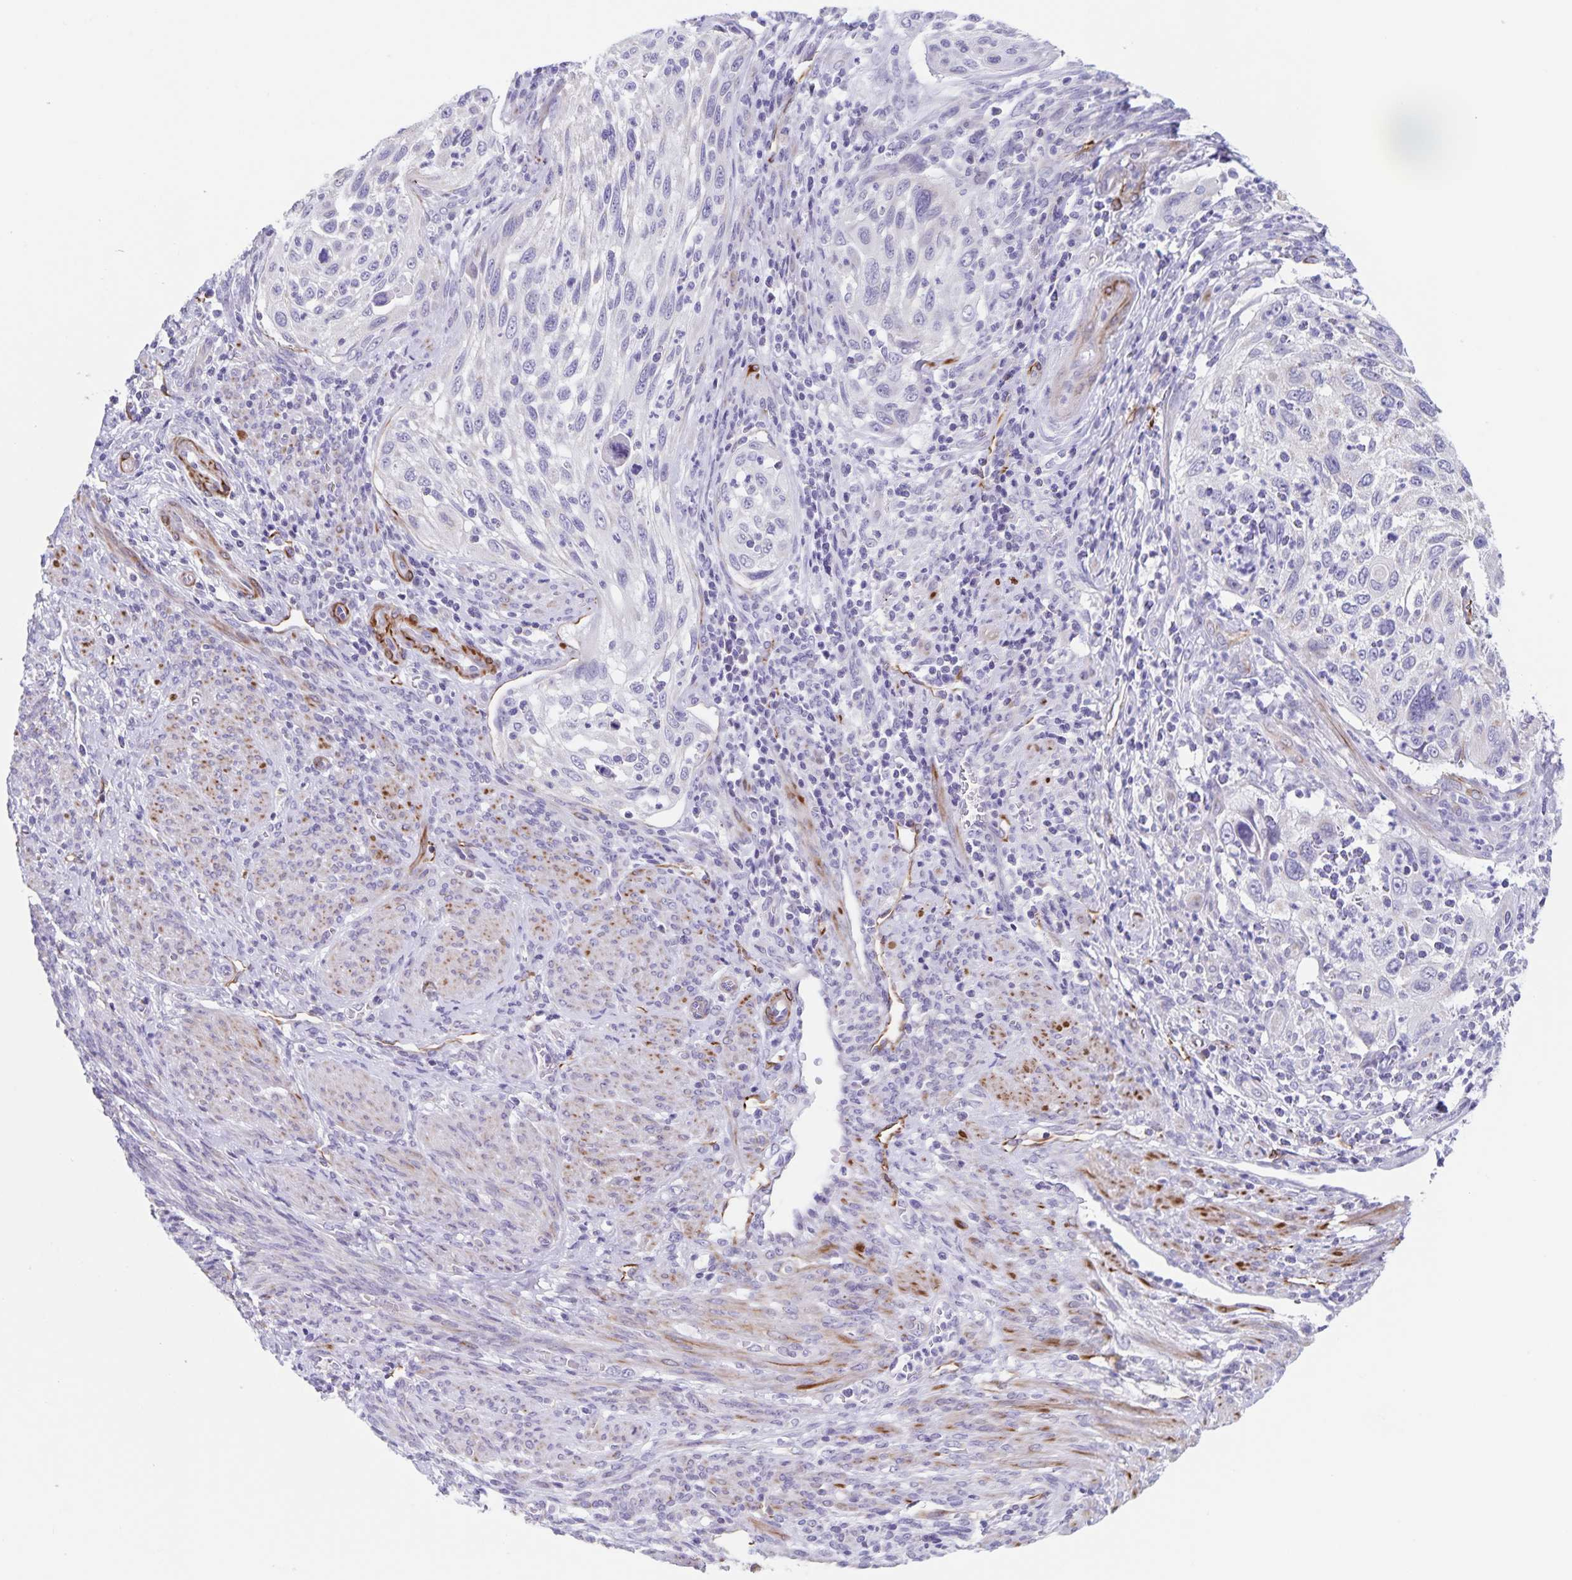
{"staining": {"intensity": "negative", "quantity": "none", "location": "none"}, "tissue": "cervical cancer", "cell_type": "Tumor cells", "image_type": "cancer", "snomed": [{"axis": "morphology", "description": "Squamous cell carcinoma, NOS"}, {"axis": "topography", "description": "Cervix"}], "caption": "Micrograph shows no protein expression in tumor cells of cervical cancer (squamous cell carcinoma) tissue.", "gene": "SYNM", "patient": {"sex": "female", "age": 70}}